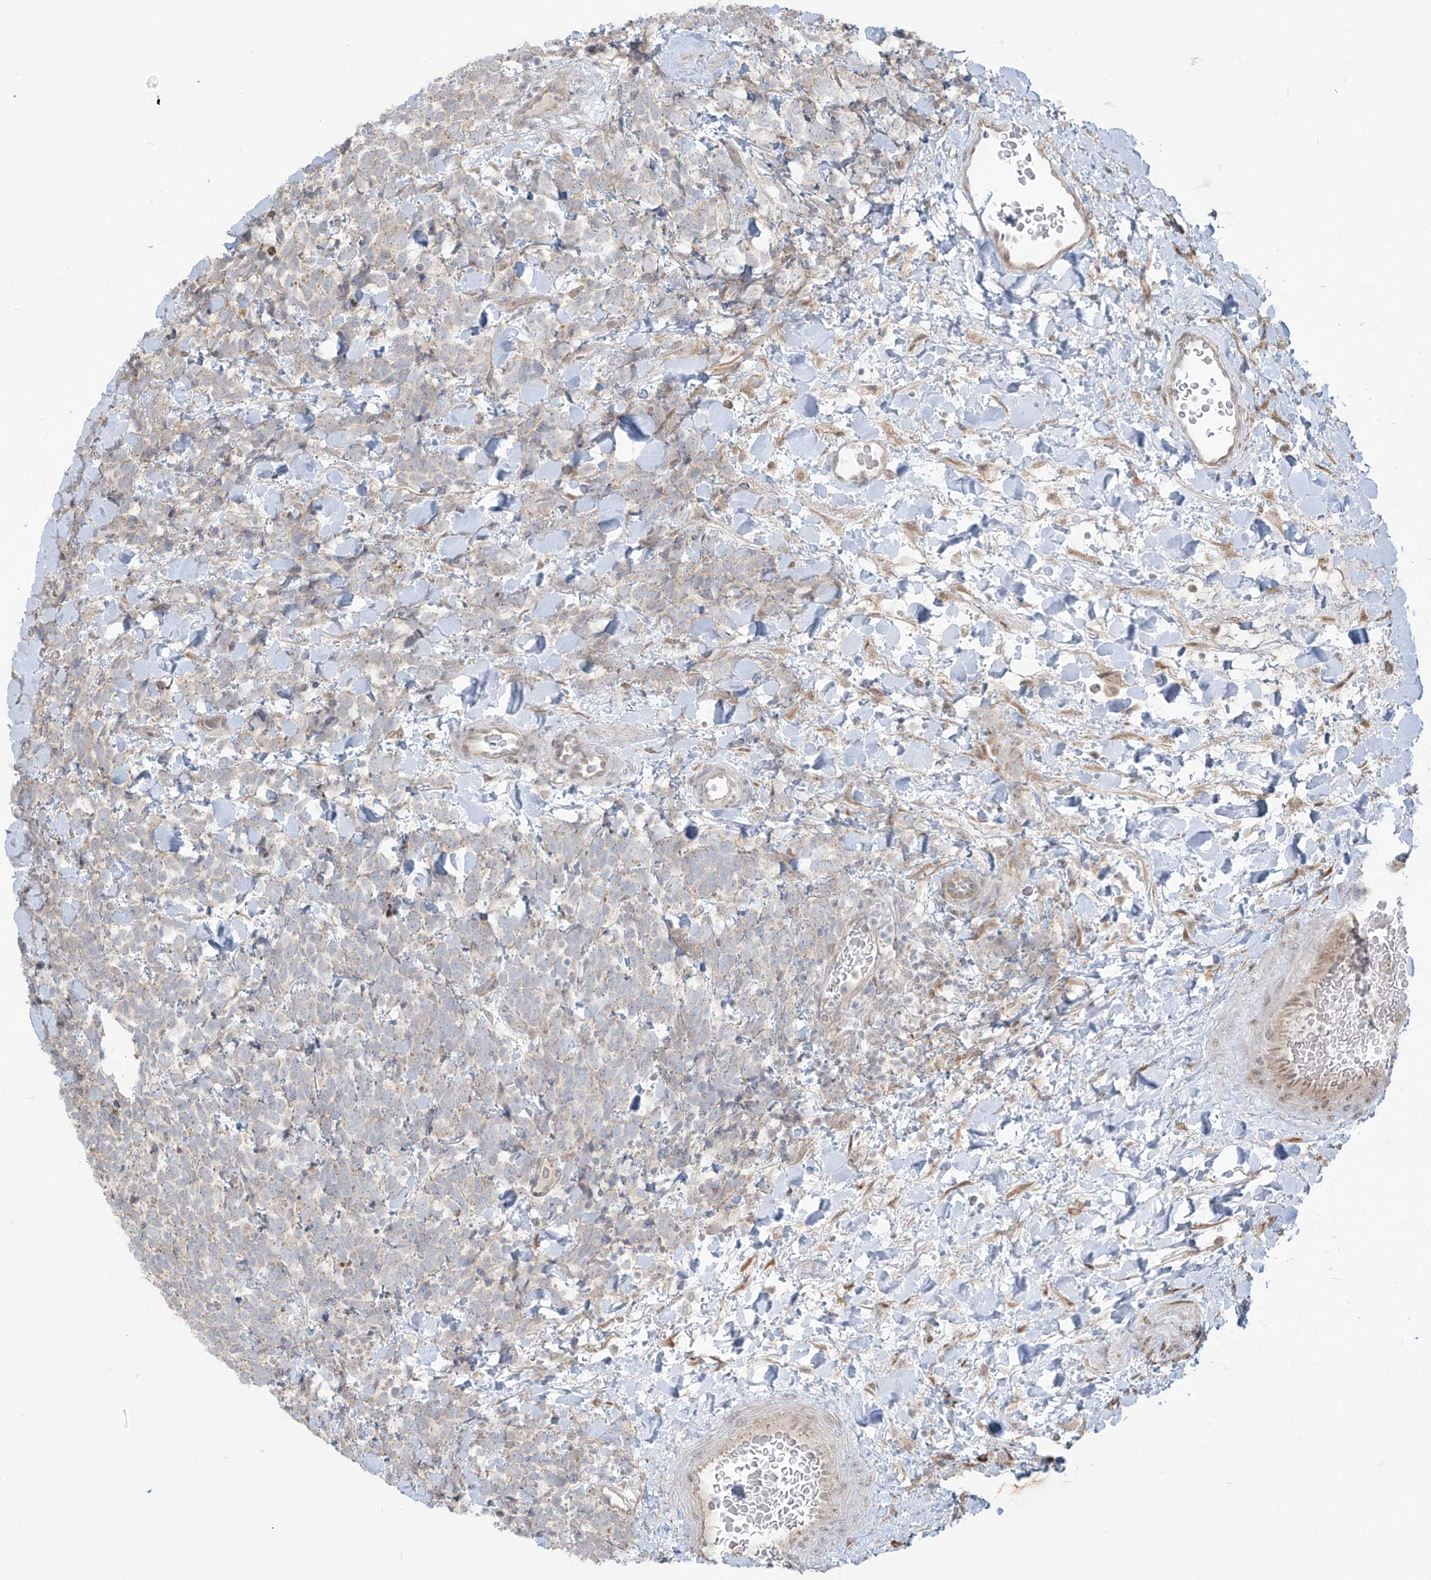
{"staining": {"intensity": "negative", "quantity": "none", "location": "none"}, "tissue": "urothelial cancer", "cell_type": "Tumor cells", "image_type": "cancer", "snomed": [{"axis": "morphology", "description": "Urothelial carcinoma, High grade"}, {"axis": "topography", "description": "Urinary bladder"}], "caption": "Immunohistochemistry of human high-grade urothelial carcinoma displays no staining in tumor cells.", "gene": "PLEKHM3", "patient": {"sex": "female", "age": 82}}